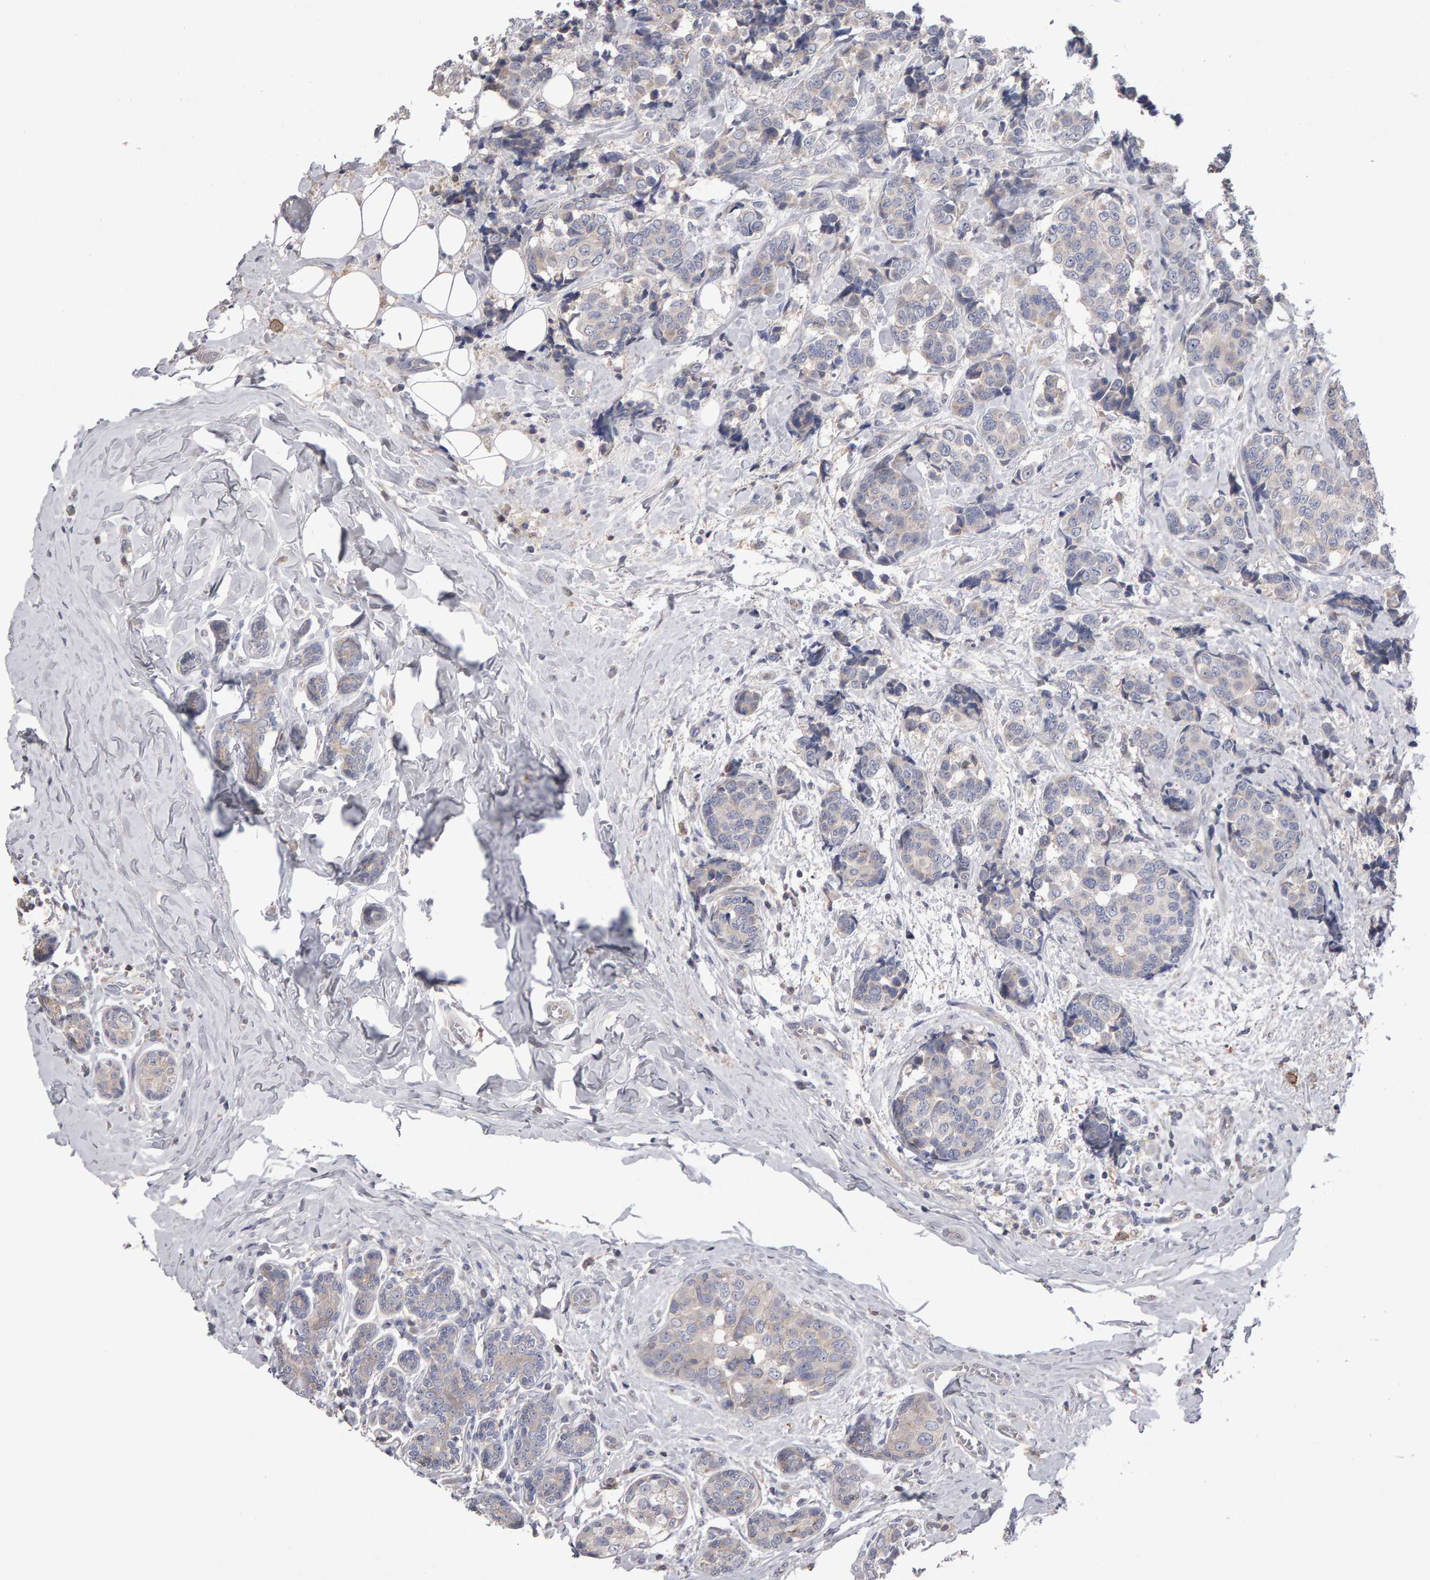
{"staining": {"intensity": "negative", "quantity": "none", "location": "none"}, "tissue": "breast cancer", "cell_type": "Tumor cells", "image_type": "cancer", "snomed": [{"axis": "morphology", "description": "Normal tissue, NOS"}, {"axis": "morphology", "description": "Duct carcinoma"}, {"axis": "topography", "description": "Breast"}], "caption": "Immunohistochemistry (IHC) histopathology image of infiltrating ductal carcinoma (breast) stained for a protein (brown), which demonstrates no staining in tumor cells. (Brightfield microscopy of DAB (3,3'-diaminobenzidine) IHC at high magnification).", "gene": "PGS1", "patient": {"sex": "female", "age": 43}}